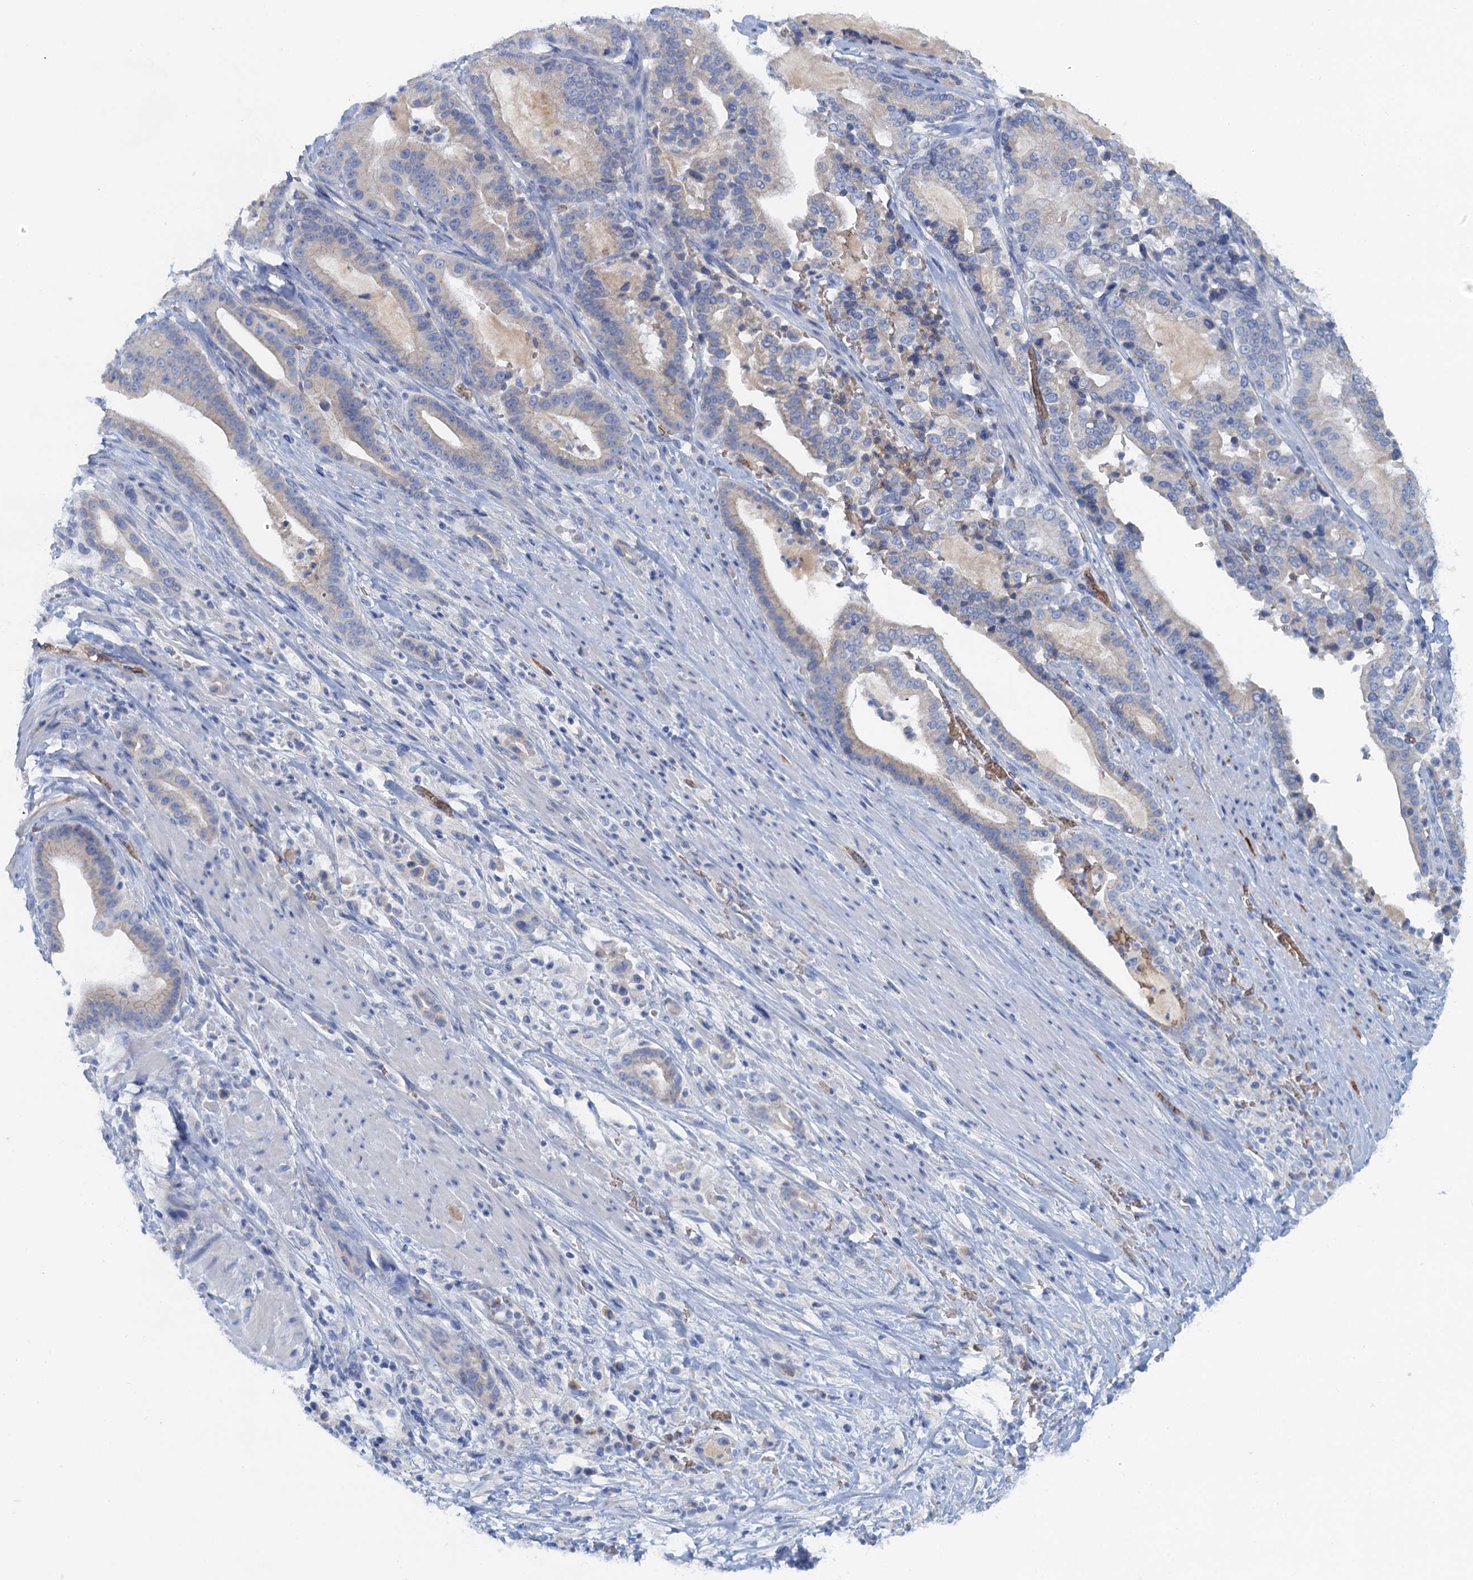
{"staining": {"intensity": "weak", "quantity": "<25%", "location": "cytoplasmic/membranous"}, "tissue": "pancreatic cancer", "cell_type": "Tumor cells", "image_type": "cancer", "snomed": [{"axis": "morphology", "description": "Adenocarcinoma, NOS"}, {"axis": "topography", "description": "Pancreas"}], "caption": "This histopathology image is of pancreatic cancer stained with IHC to label a protein in brown with the nuclei are counter-stained blue. There is no staining in tumor cells. The staining was performed using DAB to visualize the protein expression in brown, while the nuclei were stained in blue with hematoxylin (Magnification: 20x).", "gene": "MYADML2", "patient": {"sex": "male", "age": 63}}